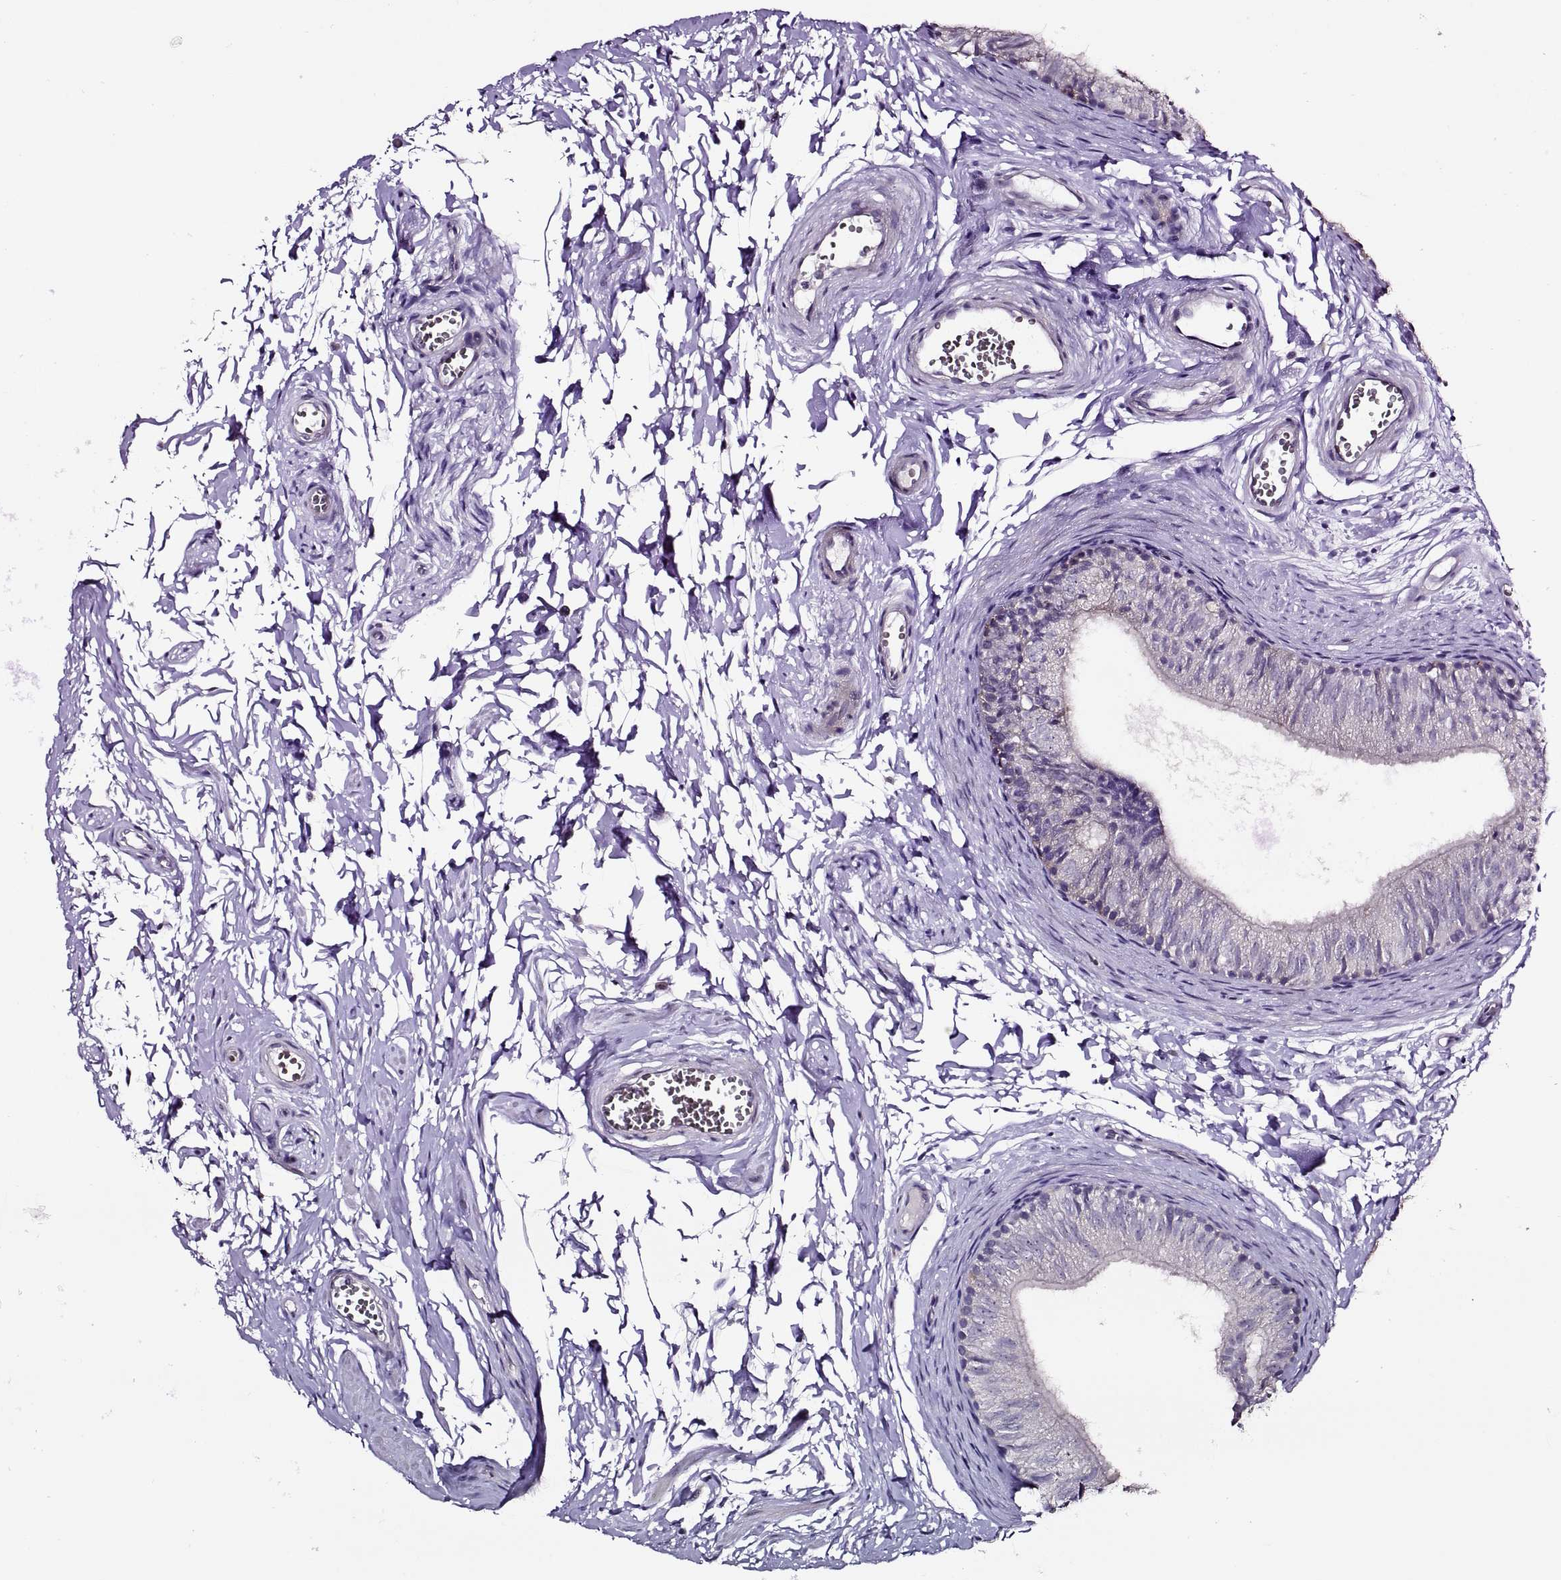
{"staining": {"intensity": "weak", "quantity": "25%-75%", "location": "nuclear"}, "tissue": "epididymis", "cell_type": "Glandular cells", "image_type": "normal", "snomed": [{"axis": "morphology", "description": "Normal tissue, NOS"}, {"axis": "topography", "description": "Epididymis"}], "caption": "Epididymis stained with a brown dye demonstrates weak nuclear positive expression in approximately 25%-75% of glandular cells.", "gene": "VSX2", "patient": {"sex": "male", "age": 22}}